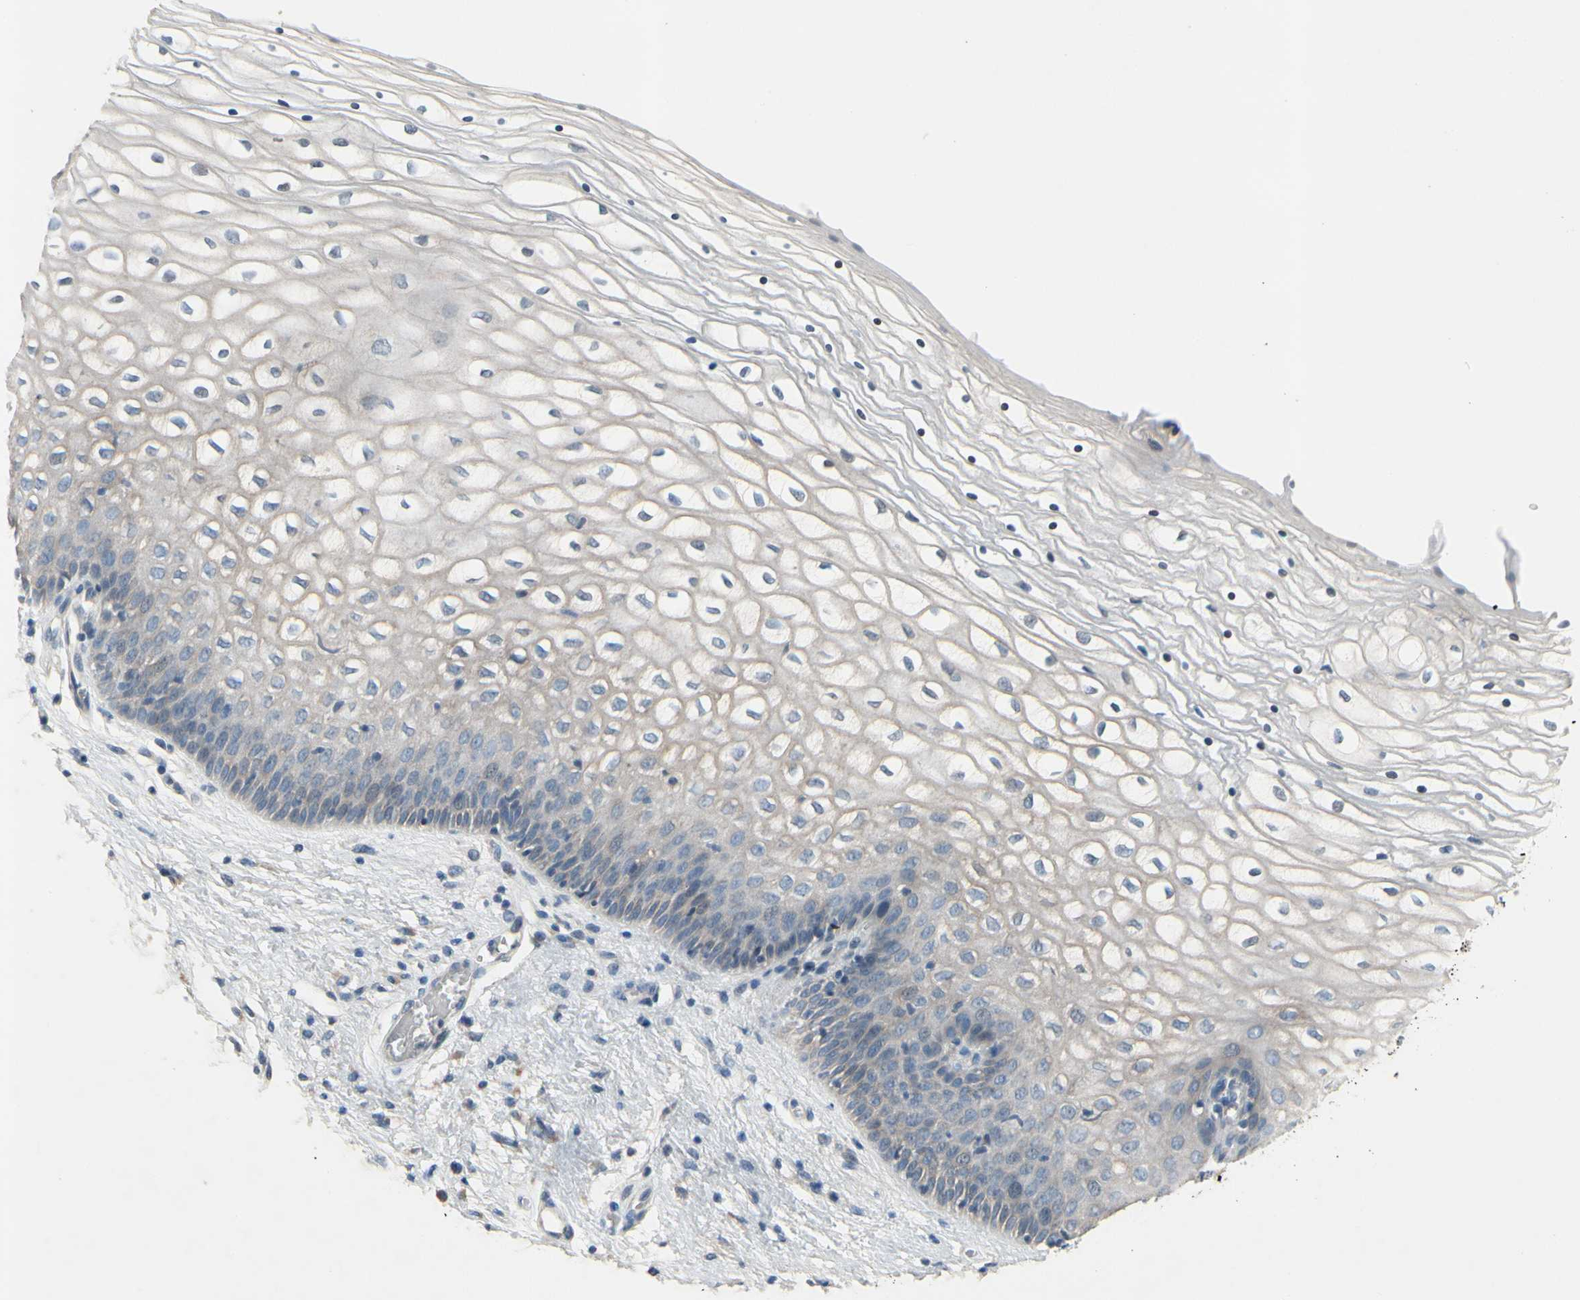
{"staining": {"intensity": "weak", "quantity": "25%-75%", "location": "cytoplasmic/membranous"}, "tissue": "vagina", "cell_type": "Squamous epithelial cells", "image_type": "normal", "snomed": [{"axis": "morphology", "description": "Normal tissue, NOS"}, {"axis": "topography", "description": "Vagina"}], "caption": "Approximately 25%-75% of squamous epithelial cells in normal human vagina show weak cytoplasmic/membranous protein staining as visualized by brown immunohistochemical staining.", "gene": "PIP5K1B", "patient": {"sex": "female", "age": 34}}